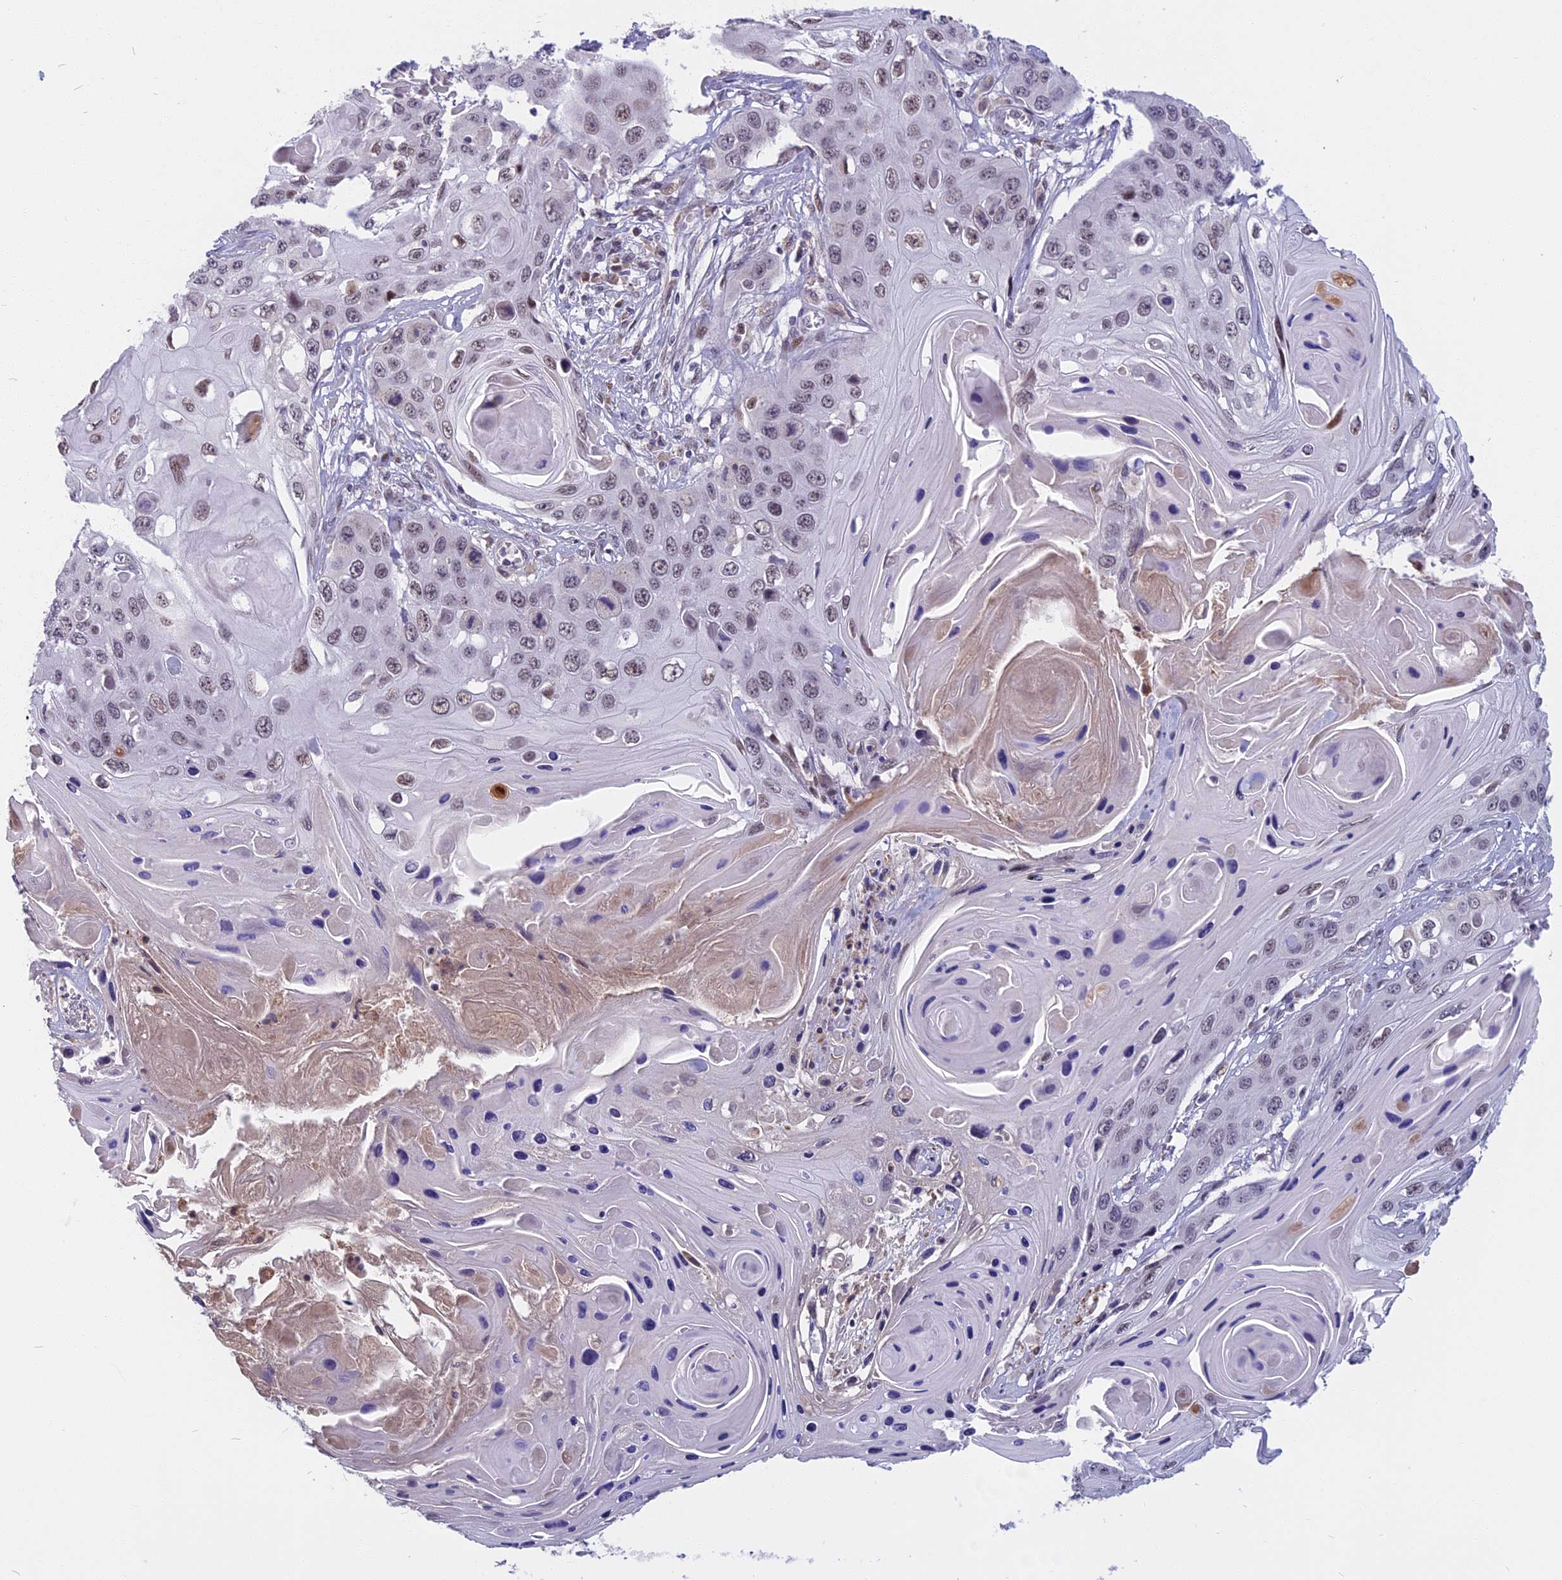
{"staining": {"intensity": "weak", "quantity": "25%-75%", "location": "nuclear"}, "tissue": "skin cancer", "cell_type": "Tumor cells", "image_type": "cancer", "snomed": [{"axis": "morphology", "description": "Squamous cell carcinoma, NOS"}, {"axis": "topography", "description": "Skin"}], "caption": "A photomicrograph of squamous cell carcinoma (skin) stained for a protein reveals weak nuclear brown staining in tumor cells.", "gene": "CDC7", "patient": {"sex": "male", "age": 55}}